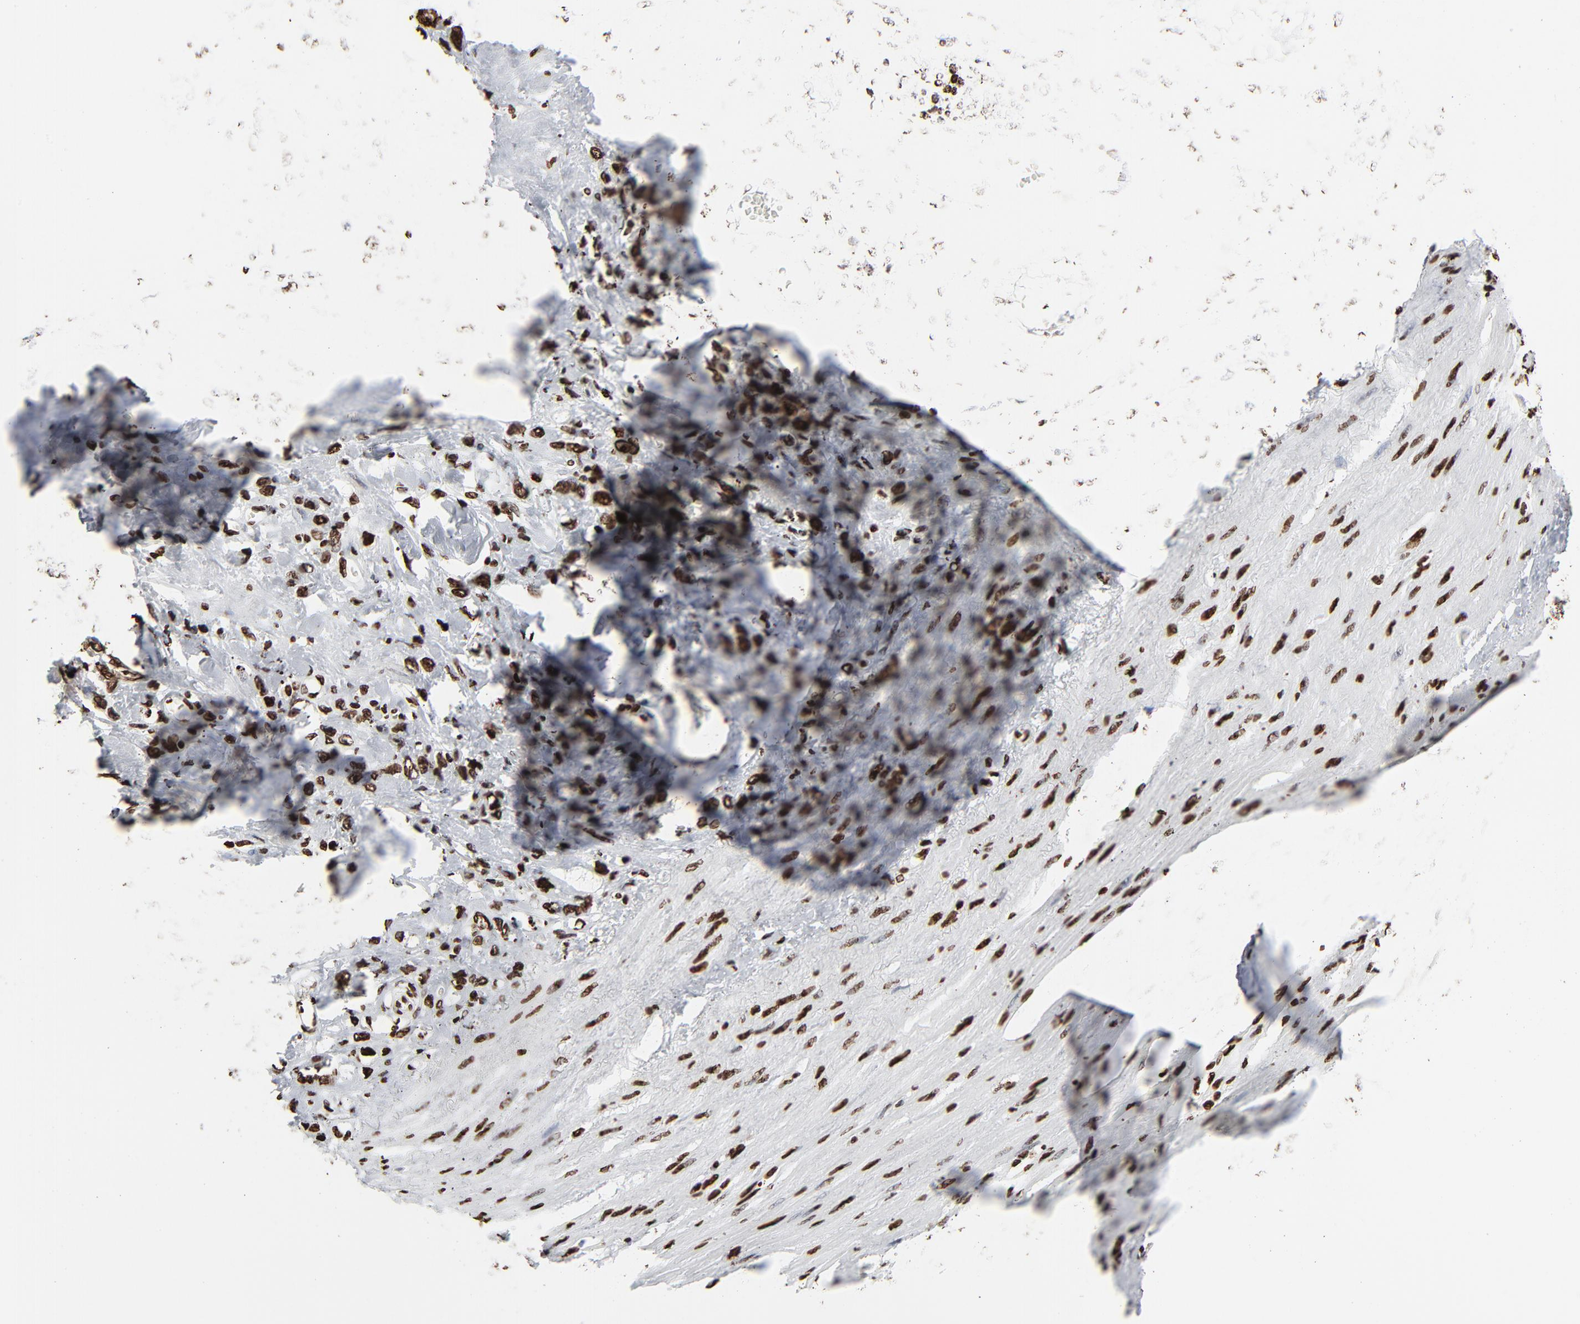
{"staining": {"intensity": "strong", "quantity": ">75%", "location": "nuclear"}, "tissue": "stomach cancer", "cell_type": "Tumor cells", "image_type": "cancer", "snomed": [{"axis": "morphology", "description": "Normal tissue, NOS"}, {"axis": "morphology", "description": "Adenocarcinoma, NOS"}, {"axis": "topography", "description": "Stomach"}], "caption": "Immunohistochemical staining of human adenocarcinoma (stomach) displays strong nuclear protein staining in about >75% of tumor cells.", "gene": "H3-4", "patient": {"sex": "male", "age": 82}}